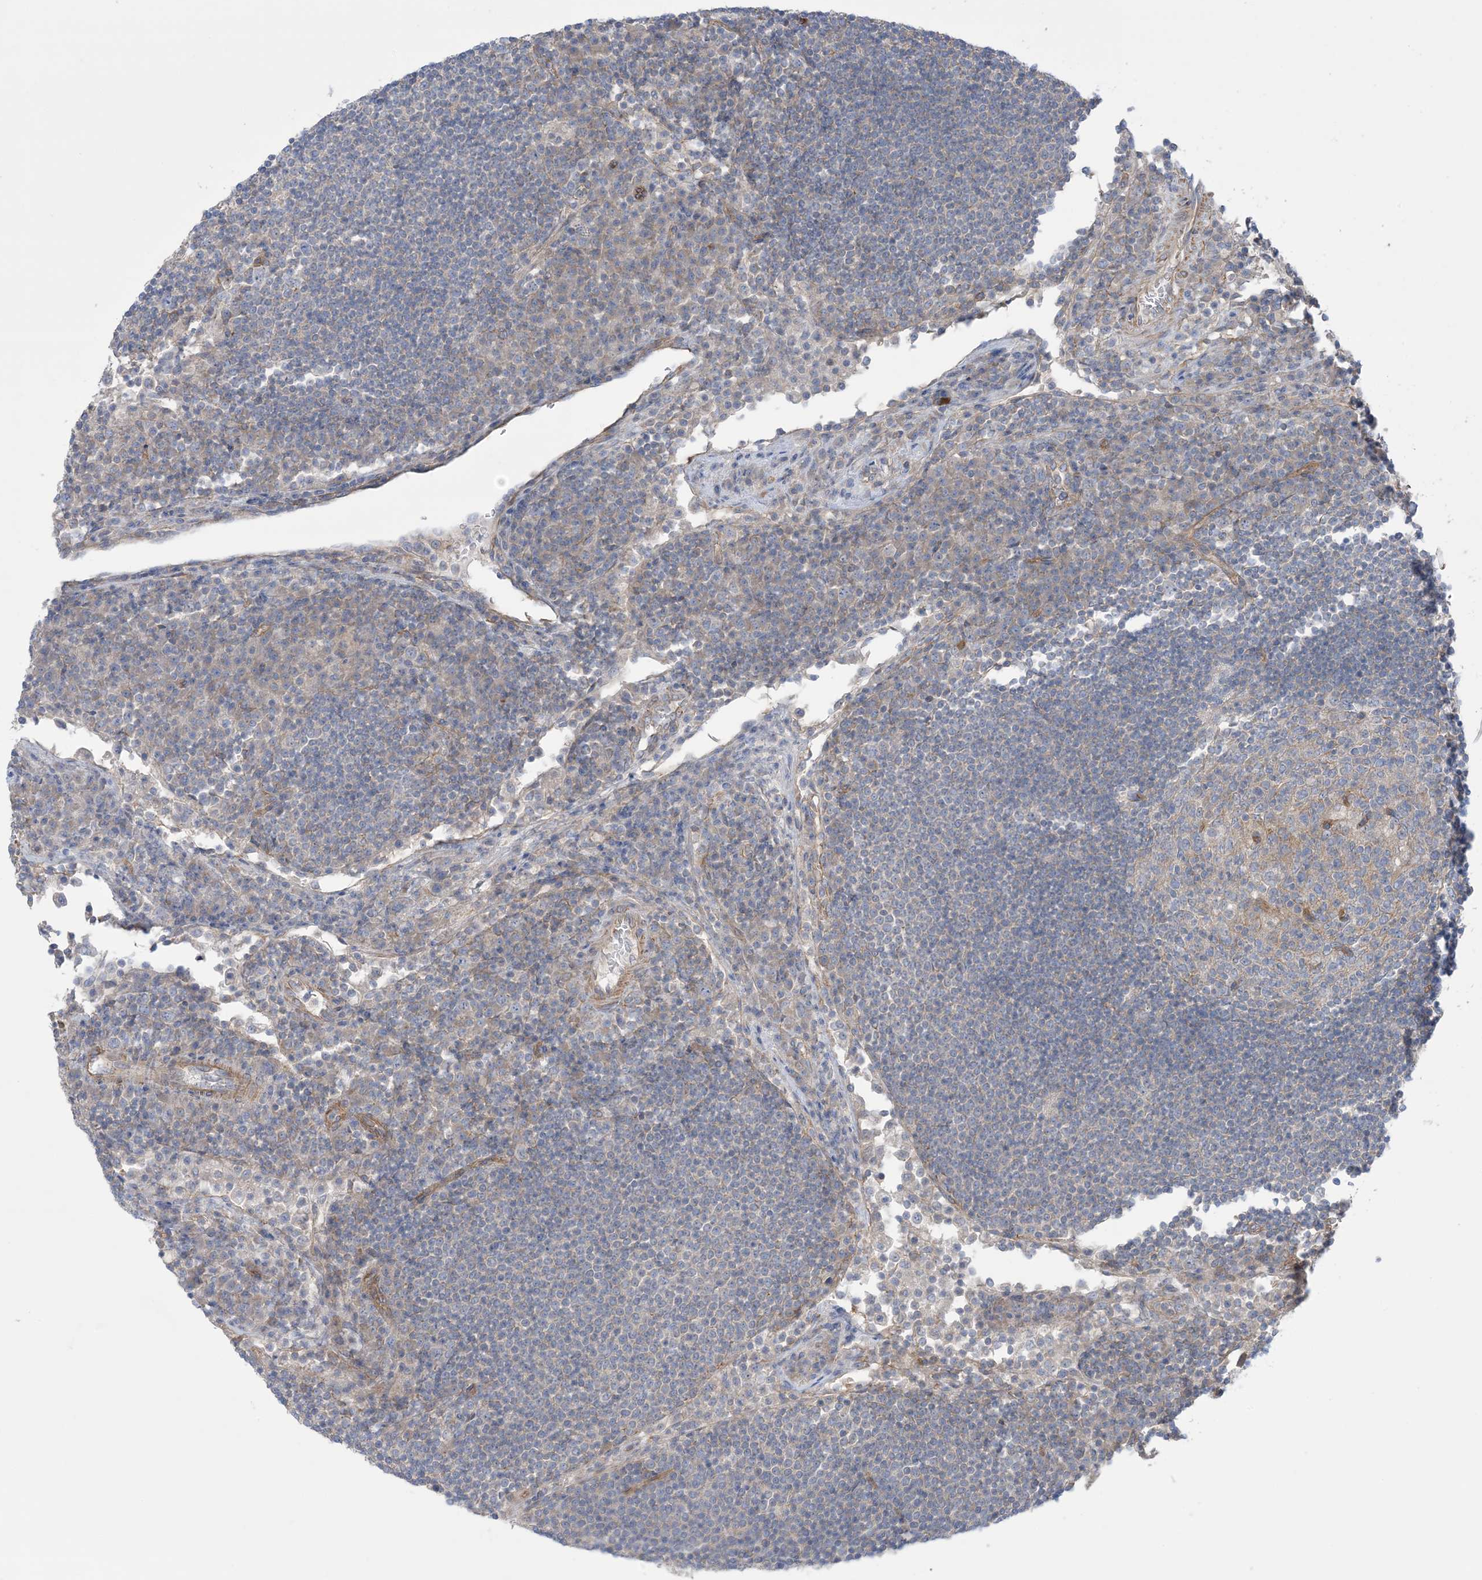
{"staining": {"intensity": "moderate", "quantity": "<25%", "location": "cytoplasmic/membranous"}, "tissue": "lymph node", "cell_type": "Germinal center cells", "image_type": "normal", "snomed": [{"axis": "morphology", "description": "Normal tissue, NOS"}, {"axis": "topography", "description": "Lymph node"}], "caption": "An immunohistochemistry photomicrograph of benign tissue is shown. Protein staining in brown labels moderate cytoplasmic/membranous positivity in lymph node within germinal center cells.", "gene": "CCNY", "patient": {"sex": "female", "age": 53}}